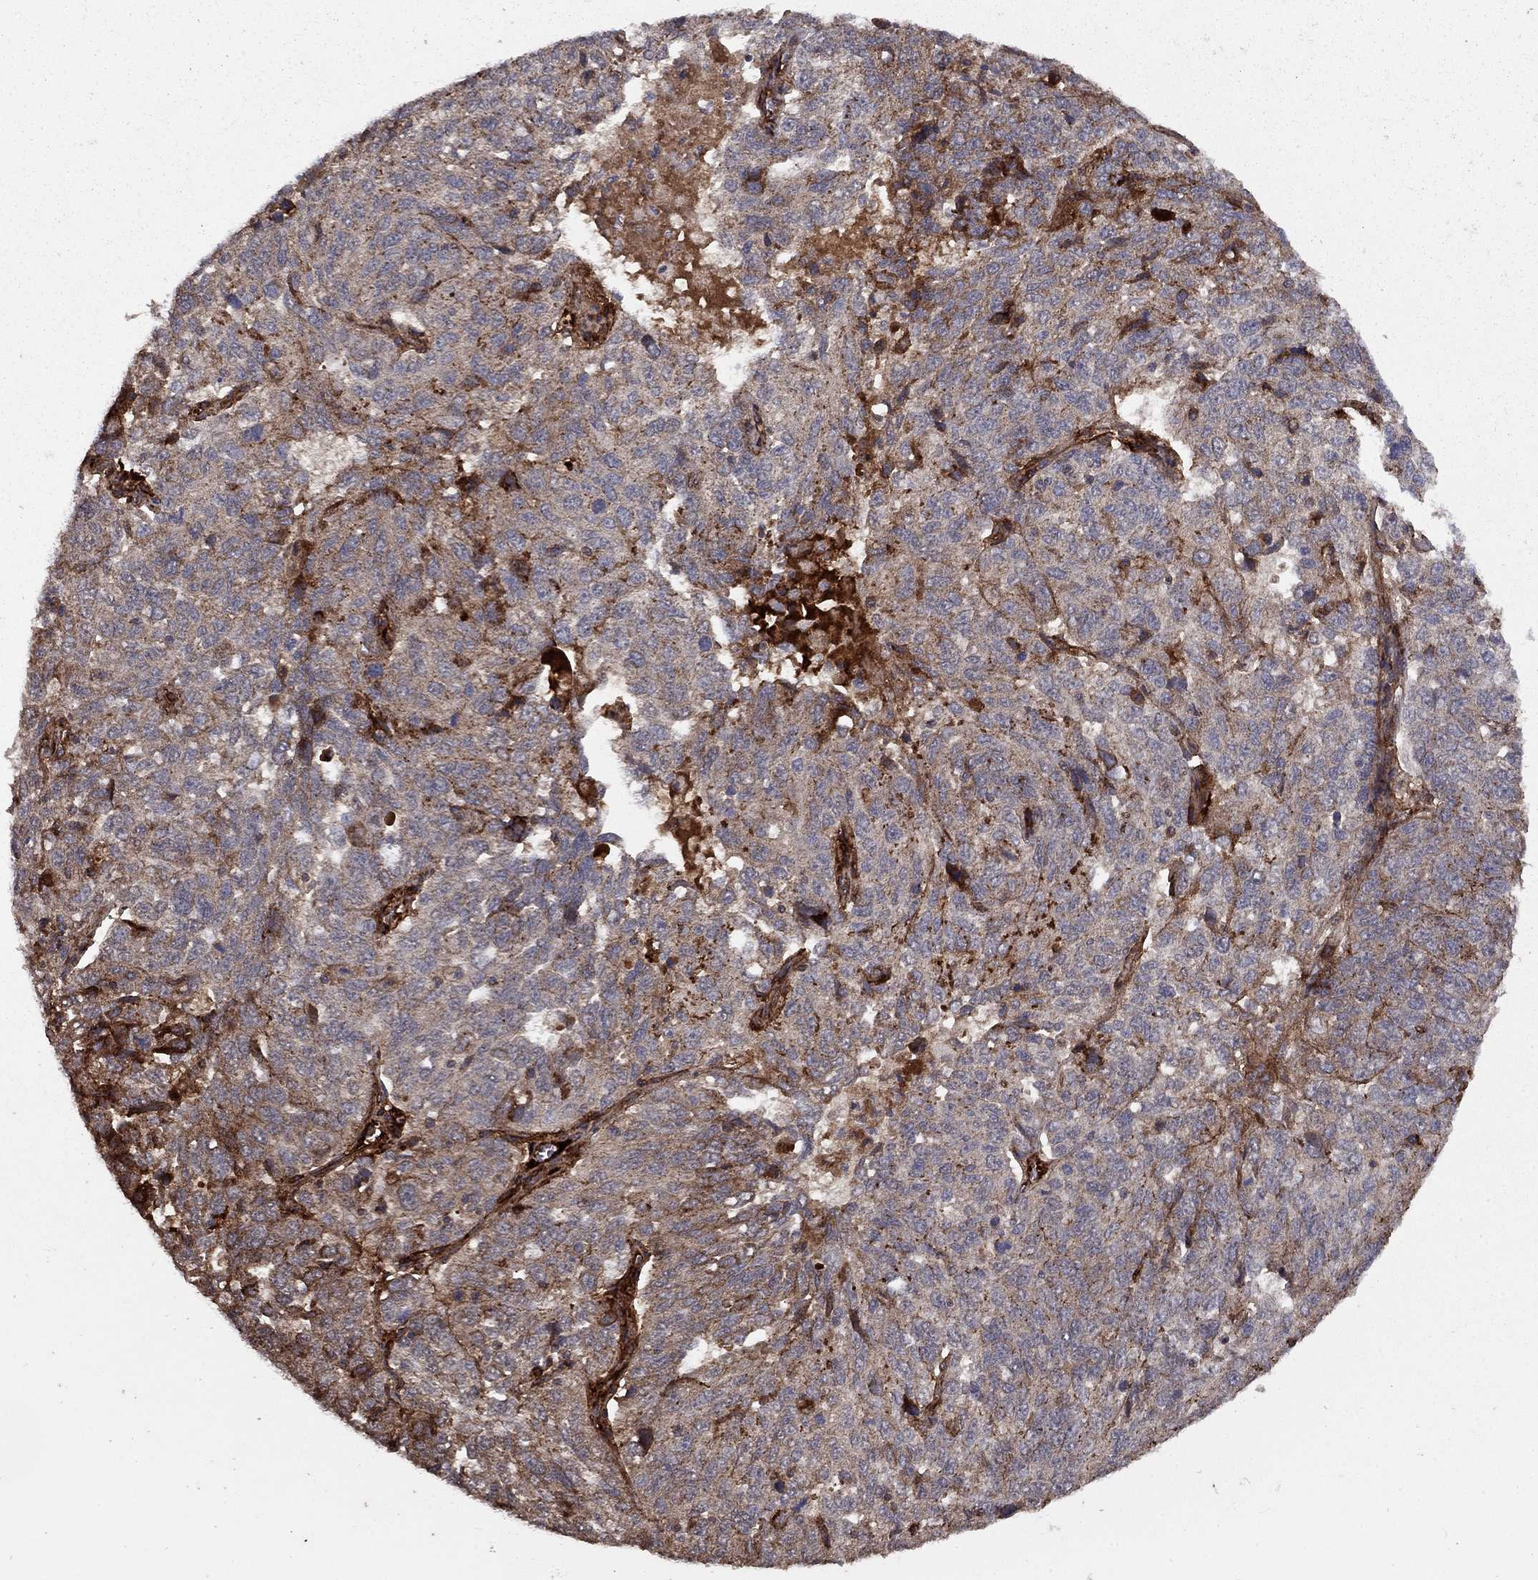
{"staining": {"intensity": "moderate", "quantity": "<25%", "location": "cytoplasmic/membranous"}, "tissue": "ovarian cancer", "cell_type": "Tumor cells", "image_type": "cancer", "snomed": [{"axis": "morphology", "description": "Cystadenocarcinoma, serous, NOS"}, {"axis": "topography", "description": "Ovary"}], "caption": "DAB (3,3'-diaminobenzidine) immunohistochemical staining of human ovarian serous cystadenocarcinoma shows moderate cytoplasmic/membranous protein staining in approximately <25% of tumor cells.", "gene": "COL18A1", "patient": {"sex": "female", "age": 71}}